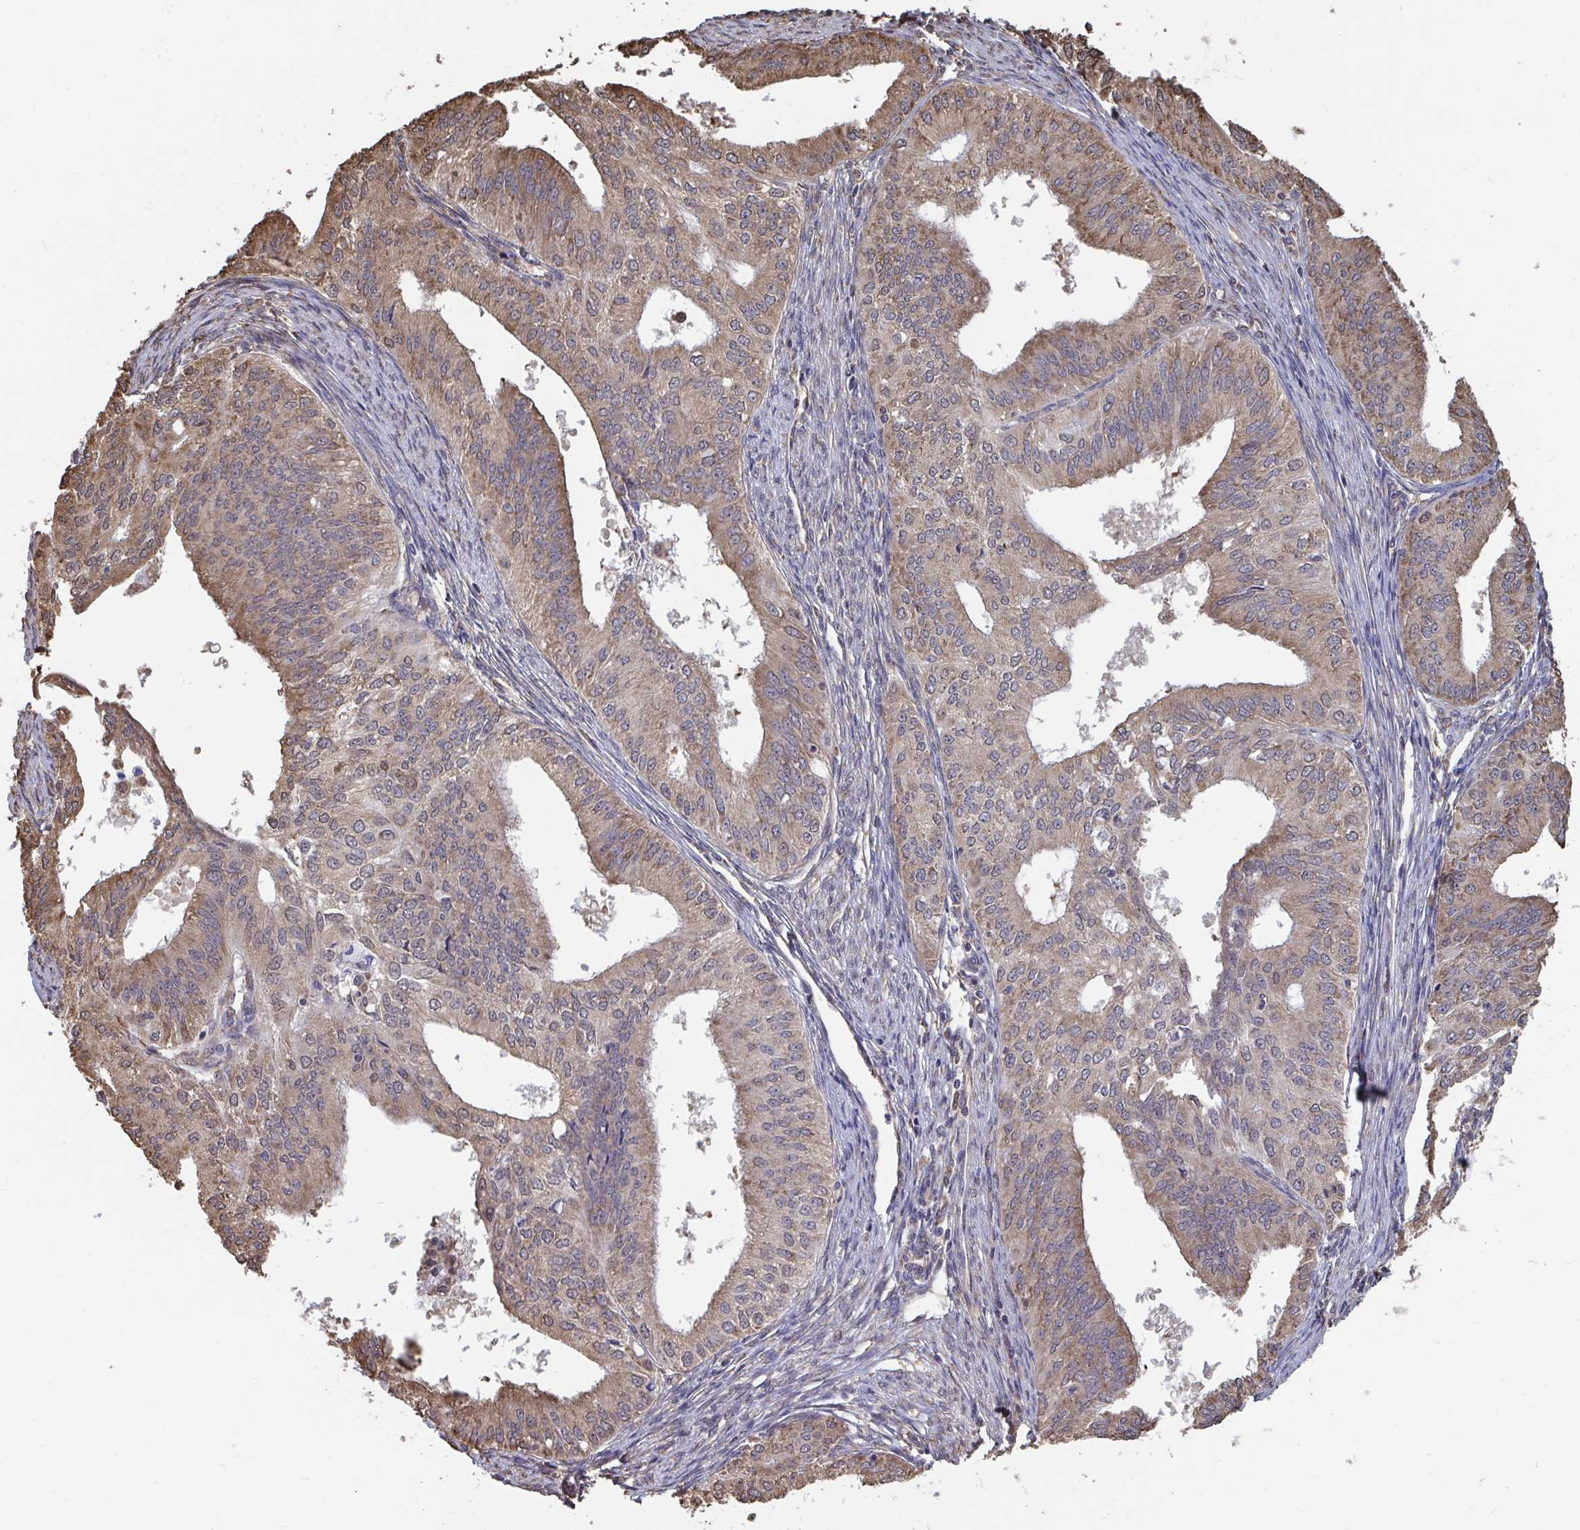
{"staining": {"intensity": "weak", "quantity": ">75%", "location": "cytoplasmic/membranous"}, "tissue": "endometrial cancer", "cell_type": "Tumor cells", "image_type": "cancer", "snomed": [{"axis": "morphology", "description": "Adenocarcinoma, NOS"}, {"axis": "topography", "description": "Endometrium"}], "caption": "Tumor cells show low levels of weak cytoplasmic/membranous expression in about >75% of cells in endometrial cancer (adenocarcinoma).", "gene": "SYNCRIP", "patient": {"sex": "female", "age": 50}}